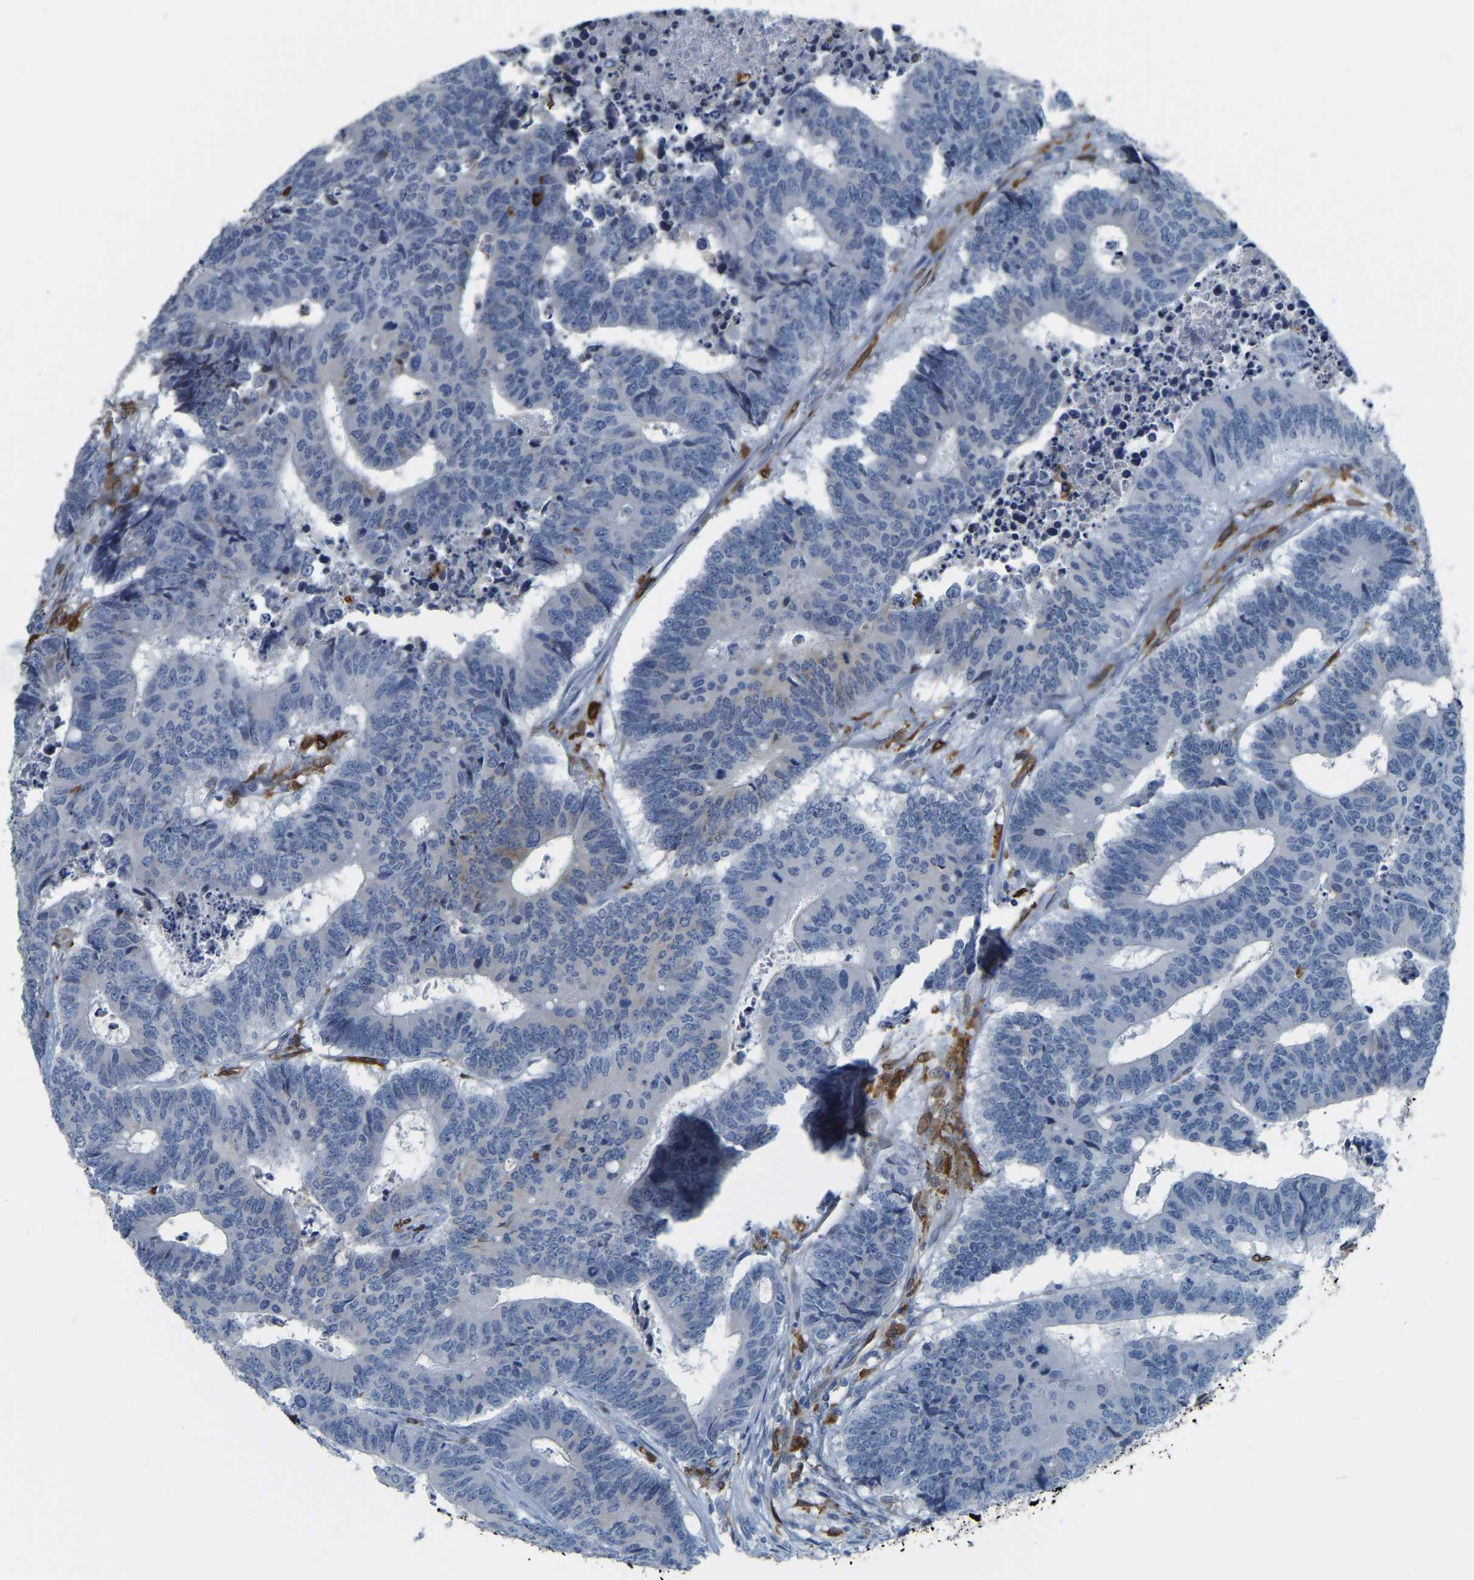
{"staining": {"intensity": "weak", "quantity": "<25%", "location": "cytoplasmic/membranous"}, "tissue": "colorectal cancer", "cell_type": "Tumor cells", "image_type": "cancer", "snomed": [{"axis": "morphology", "description": "Adenocarcinoma, NOS"}, {"axis": "topography", "description": "Rectum"}], "caption": "Immunohistochemistry histopathology image of colorectal cancer stained for a protein (brown), which displays no positivity in tumor cells. (DAB immunohistochemistry, high magnification).", "gene": "PTGS1", "patient": {"sex": "male", "age": 84}}